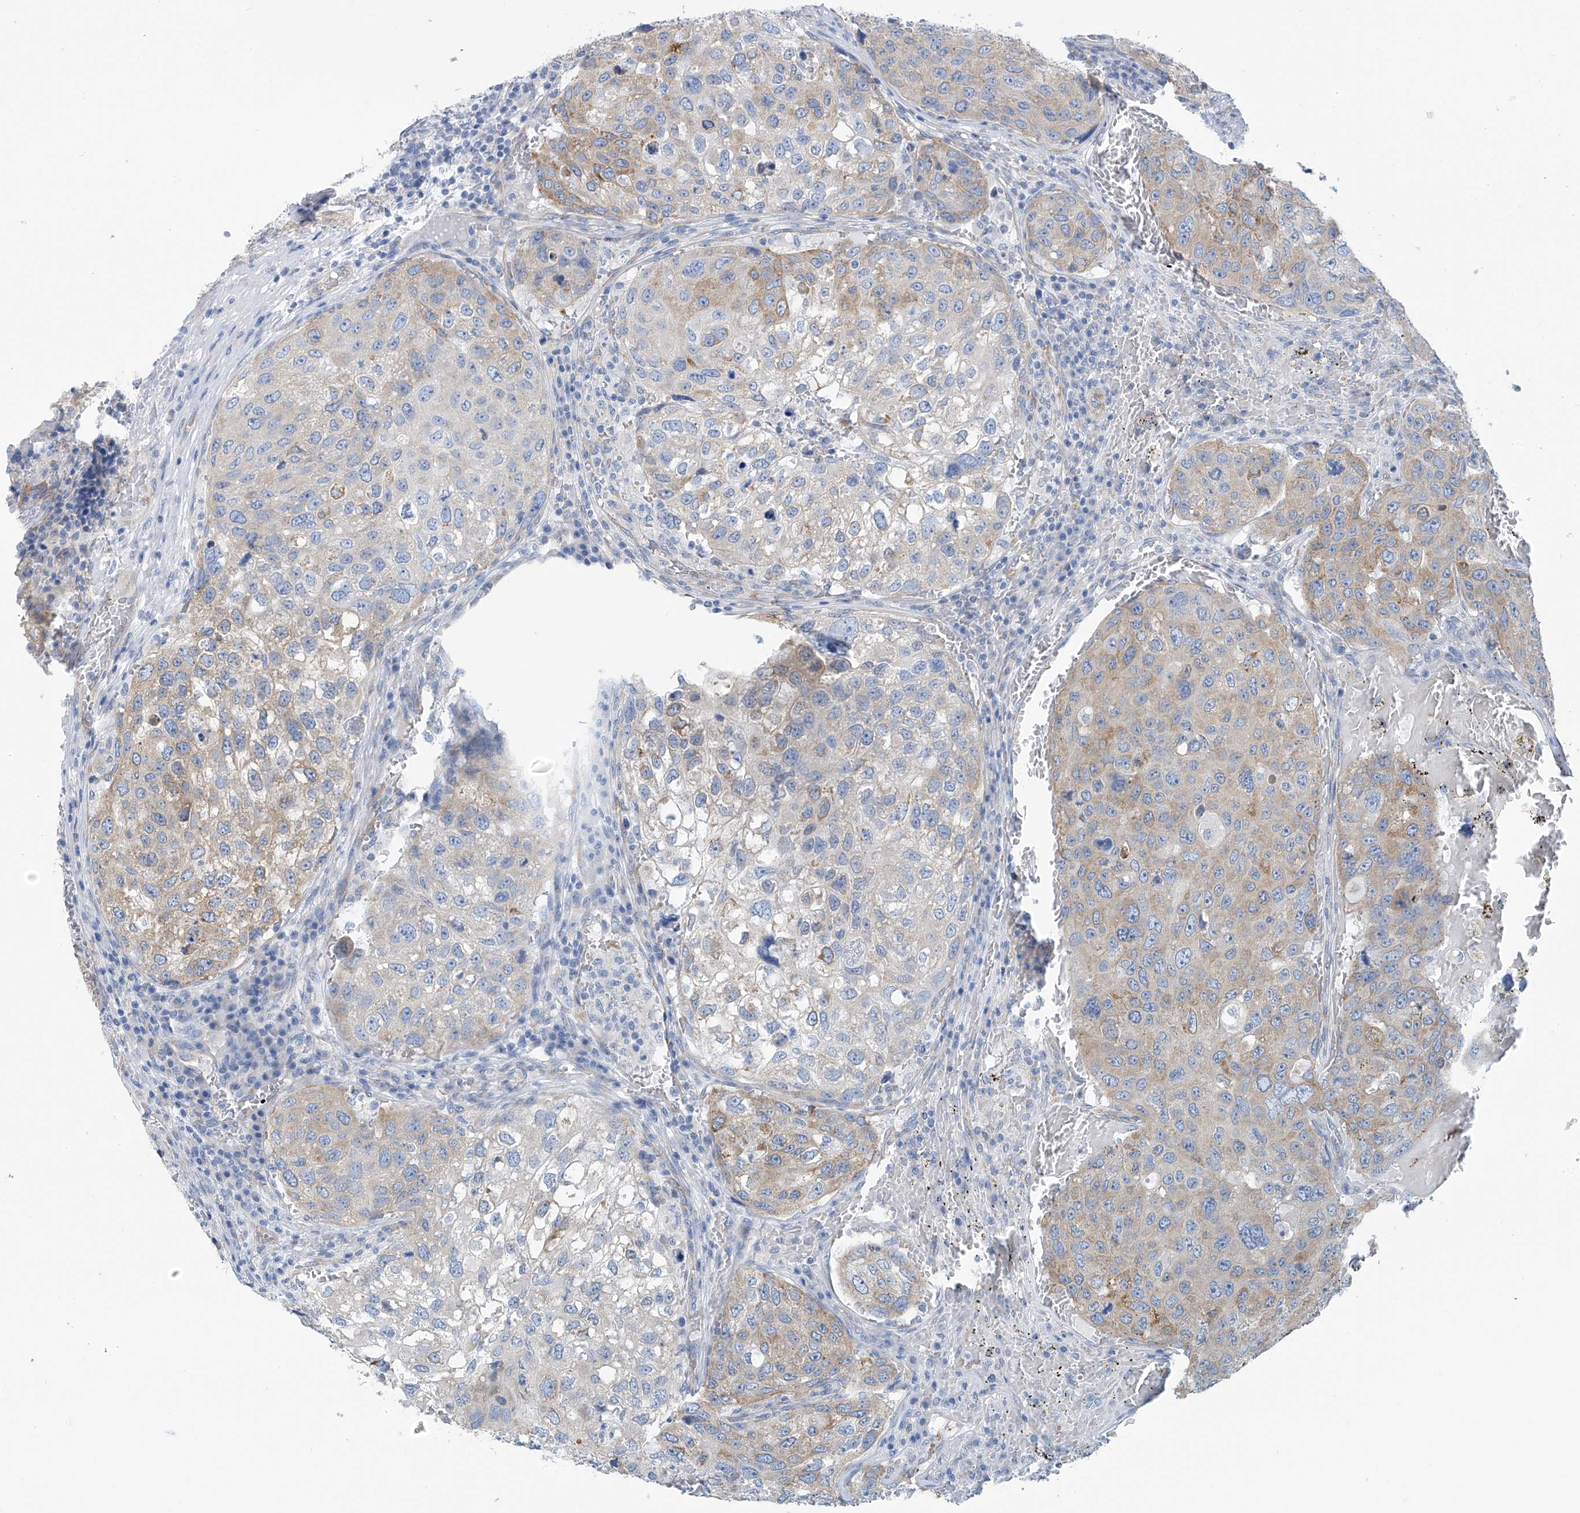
{"staining": {"intensity": "weak", "quantity": "<25%", "location": "cytoplasmic/membranous"}, "tissue": "urothelial cancer", "cell_type": "Tumor cells", "image_type": "cancer", "snomed": [{"axis": "morphology", "description": "Urothelial carcinoma, High grade"}, {"axis": "topography", "description": "Lymph node"}, {"axis": "topography", "description": "Urinary bladder"}], "caption": "Protein analysis of high-grade urothelial carcinoma exhibits no significant expression in tumor cells.", "gene": "RCN2", "patient": {"sex": "male", "age": 51}}